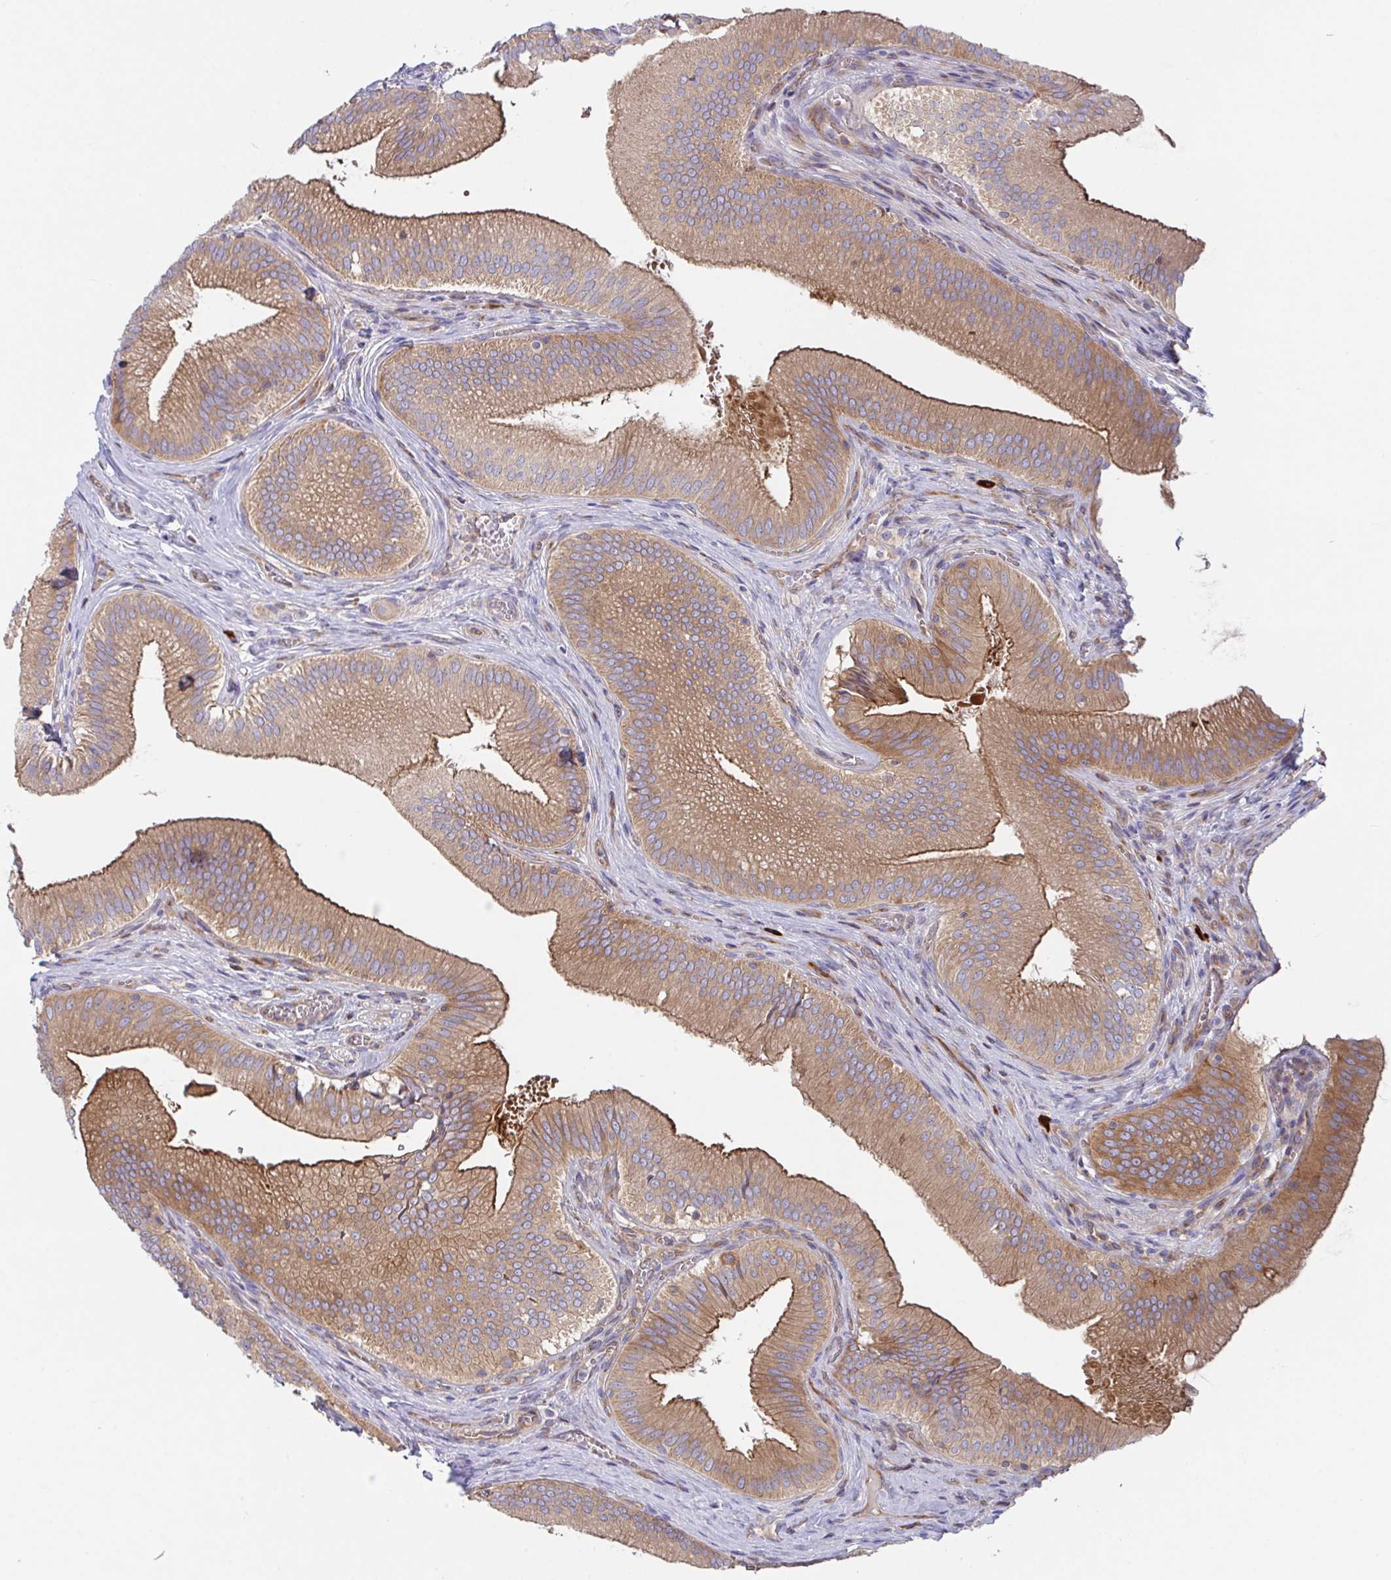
{"staining": {"intensity": "moderate", "quantity": ">75%", "location": "cytoplasmic/membranous"}, "tissue": "gallbladder", "cell_type": "Glandular cells", "image_type": "normal", "snomed": [{"axis": "morphology", "description": "Normal tissue, NOS"}, {"axis": "topography", "description": "Gallbladder"}], "caption": "Immunohistochemistry (IHC) (DAB (3,3'-diaminobenzidine)) staining of normal human gallbladder shows moderate cytoplasmic/membranous protein positivity in approximately >75% of glandular cells.", "gene": "YARS2", "patient": {"sex": "male", "age": 17}}